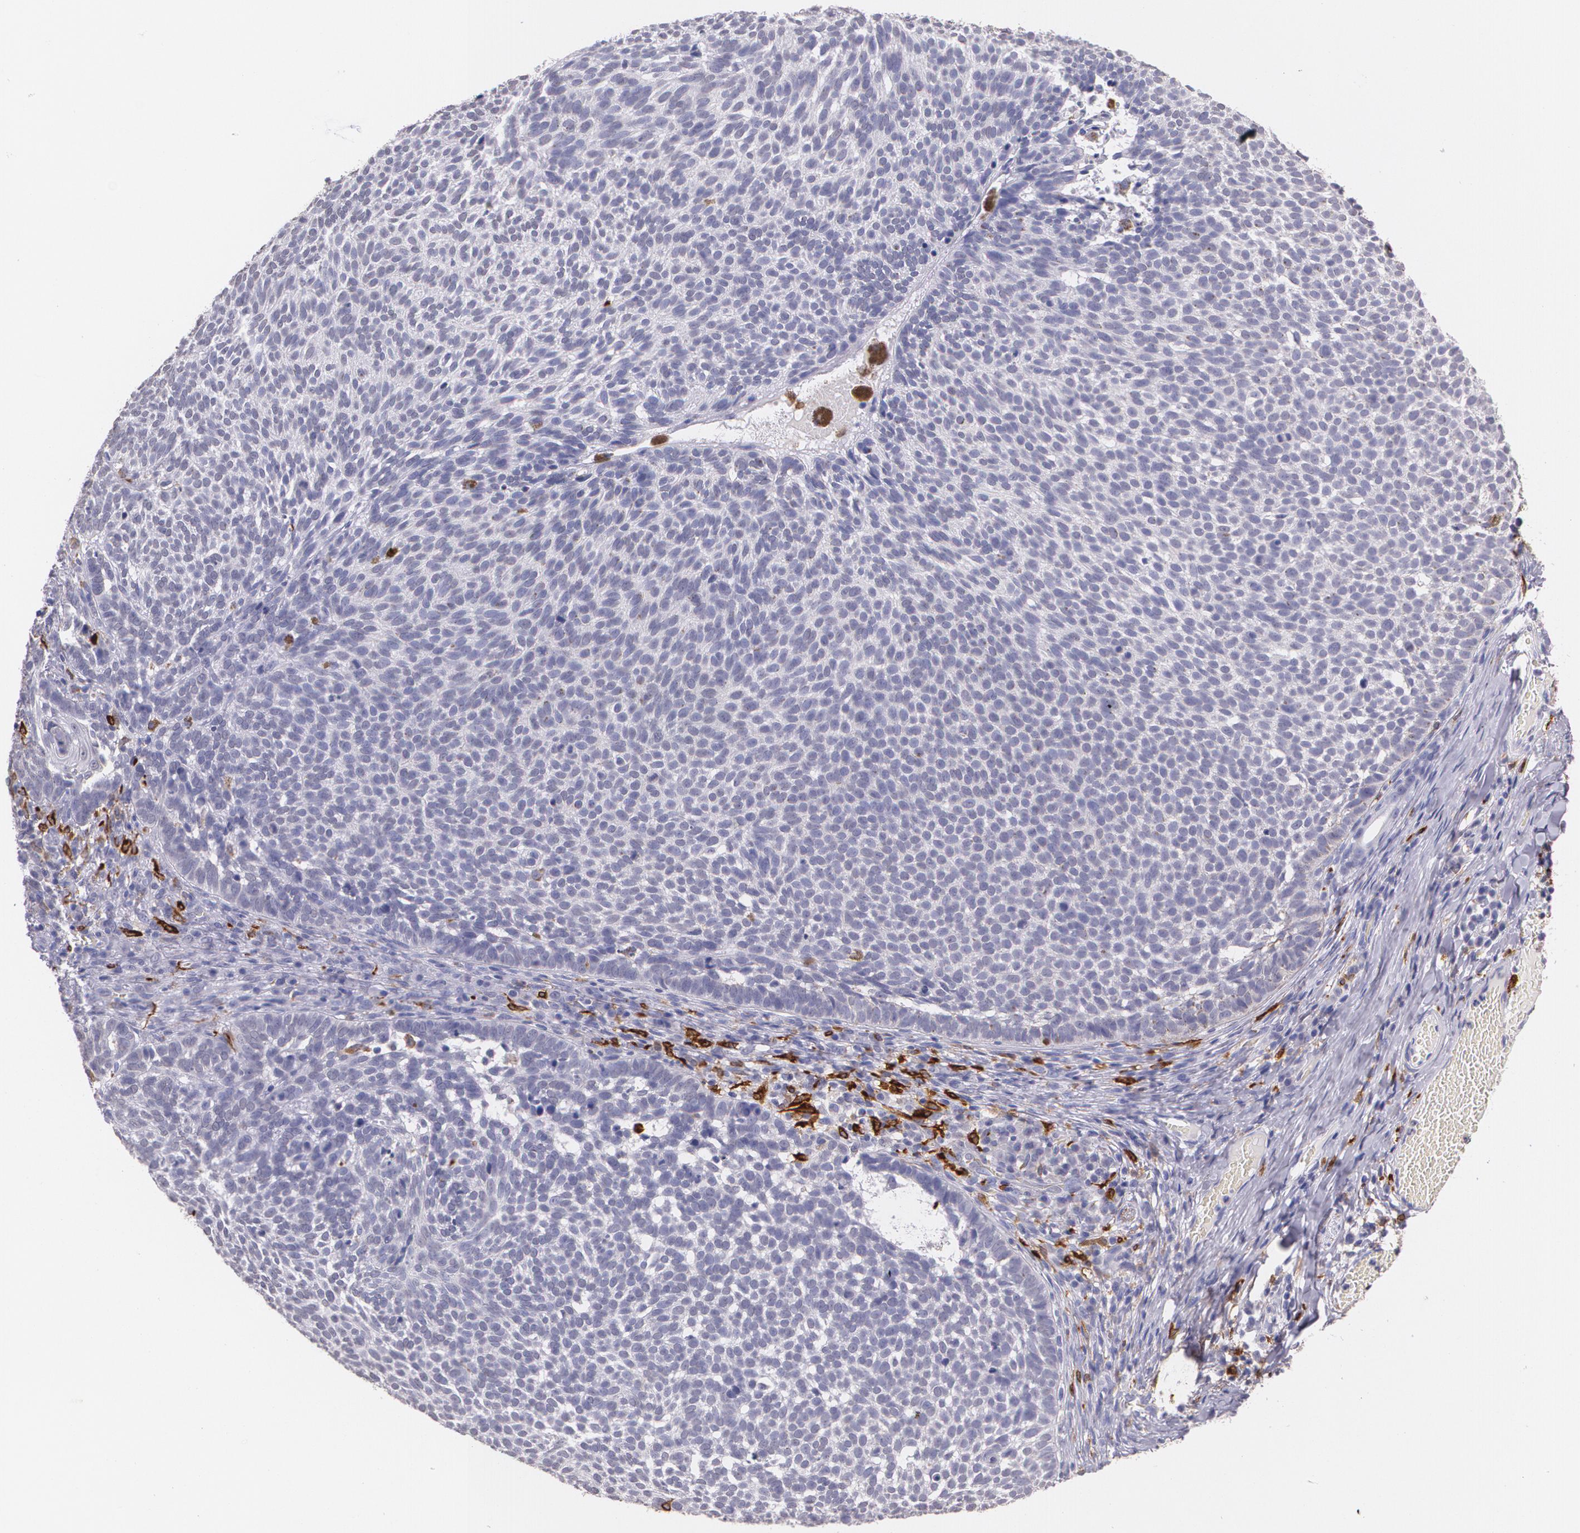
{"staining": {"intensity": "negative", "quantity": "none", "location": "none"}, "tissue": "skin cancer", "cell_type": "Tumor cells", "image_type": "cancer", "snomed": [{"axis": "morphology", "description": "Basal cell carcinoma"}, {"axis": "topography", "description": "Skin"}], "caption": "Skin basal cell carcinoma was stained to show a protein in brown. There is no significant expression in tumor cells.", "gene": "RTN1", "patient": {"sex": "male", "age": 63}}